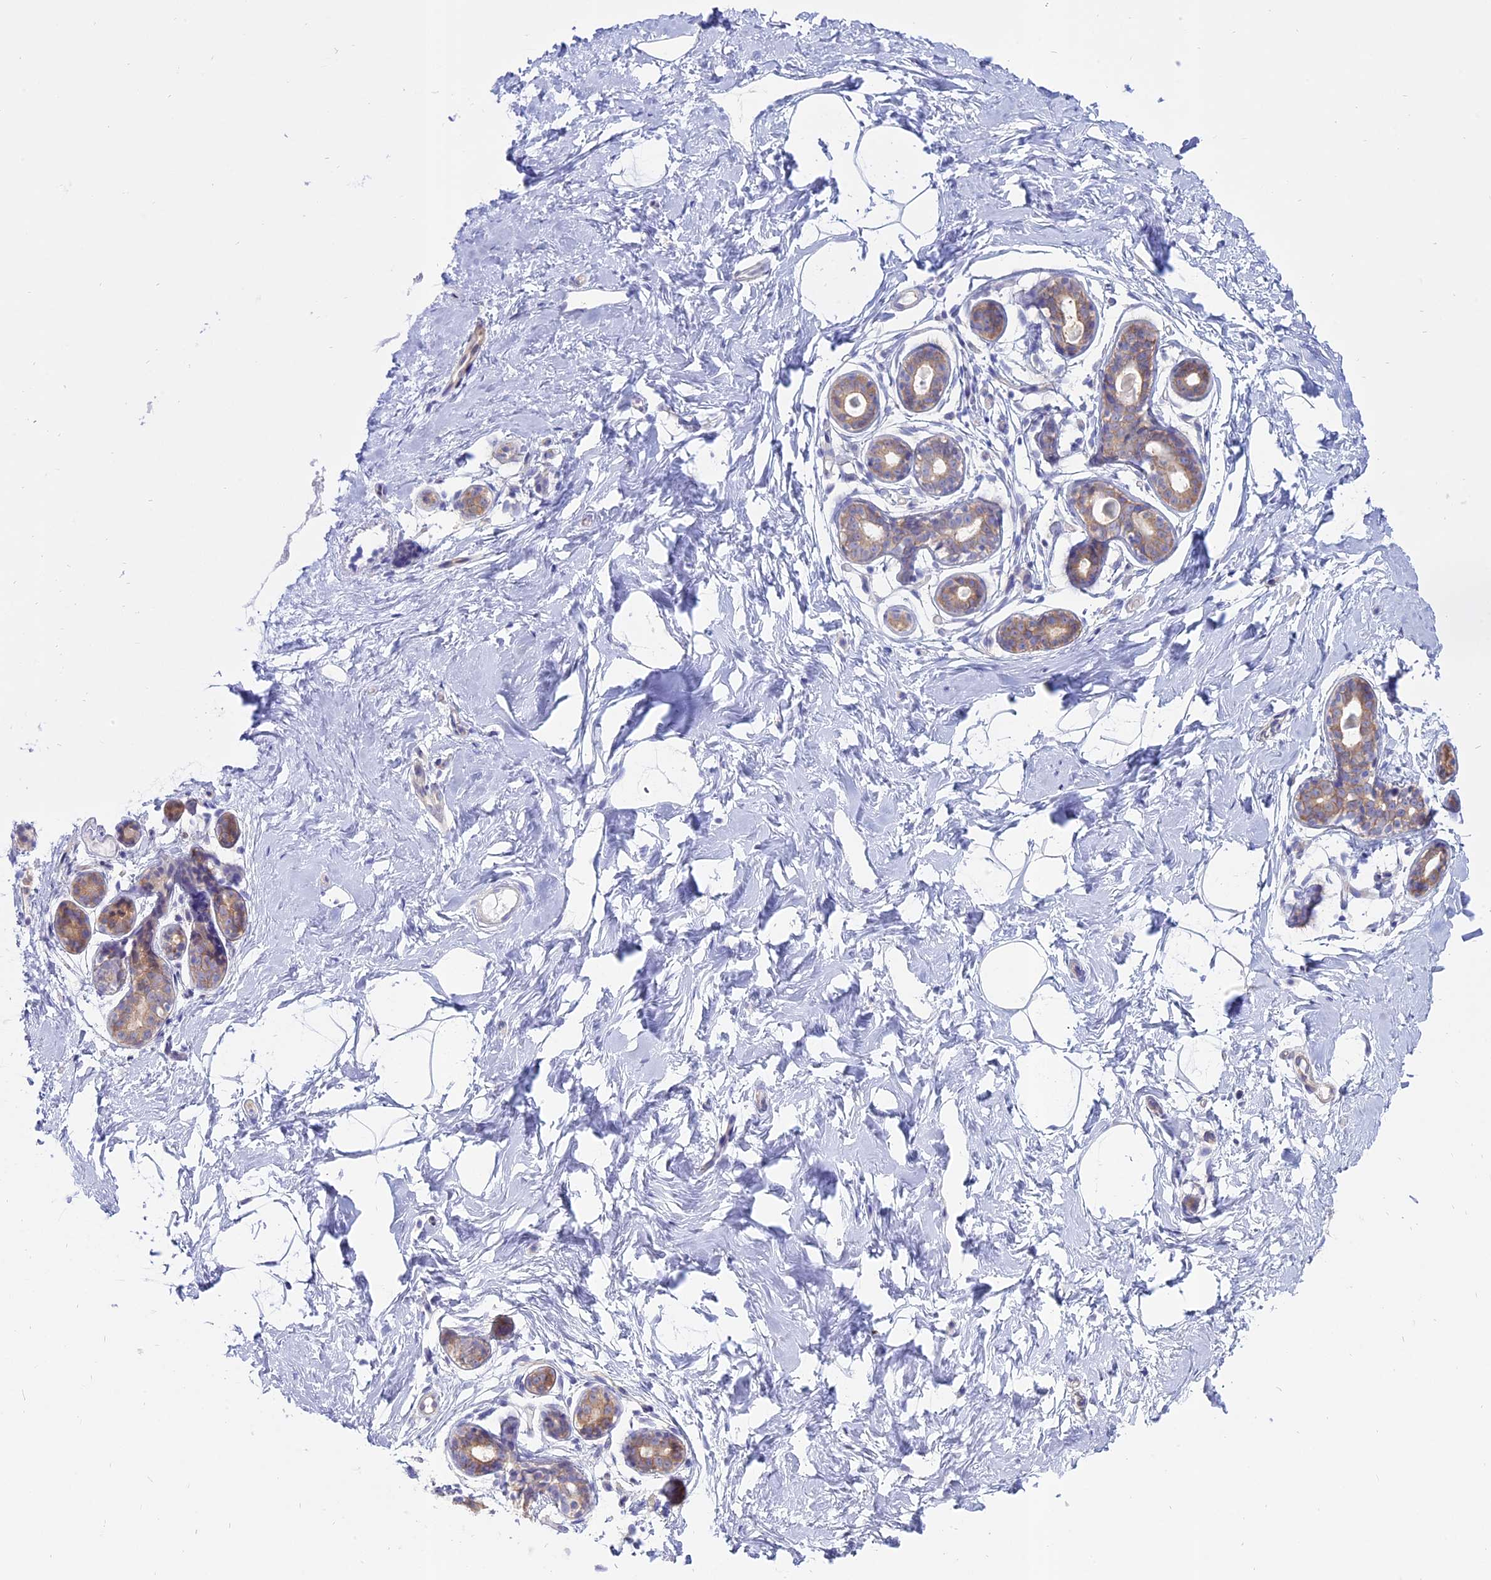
{"staining": {"intensity": "negative", "quantity": "none", "location": "none"}, "tissue": "breast", "cell_type": "Adipocytes", "image_type": "normal", "snomed": [{"axis": "morphology", "description": "Normal tissue, NOS"}, {"axis": "morphology", "description": "Adenoma, NOS"}, {"axis": "topography", "description": "Breast"}], "caption": "Immunohistochemical staining of benign human breast displays no significant staining in adipocytes.", "gene": "AHCYL1", "patient": {"sex": "female", "age": 23}}